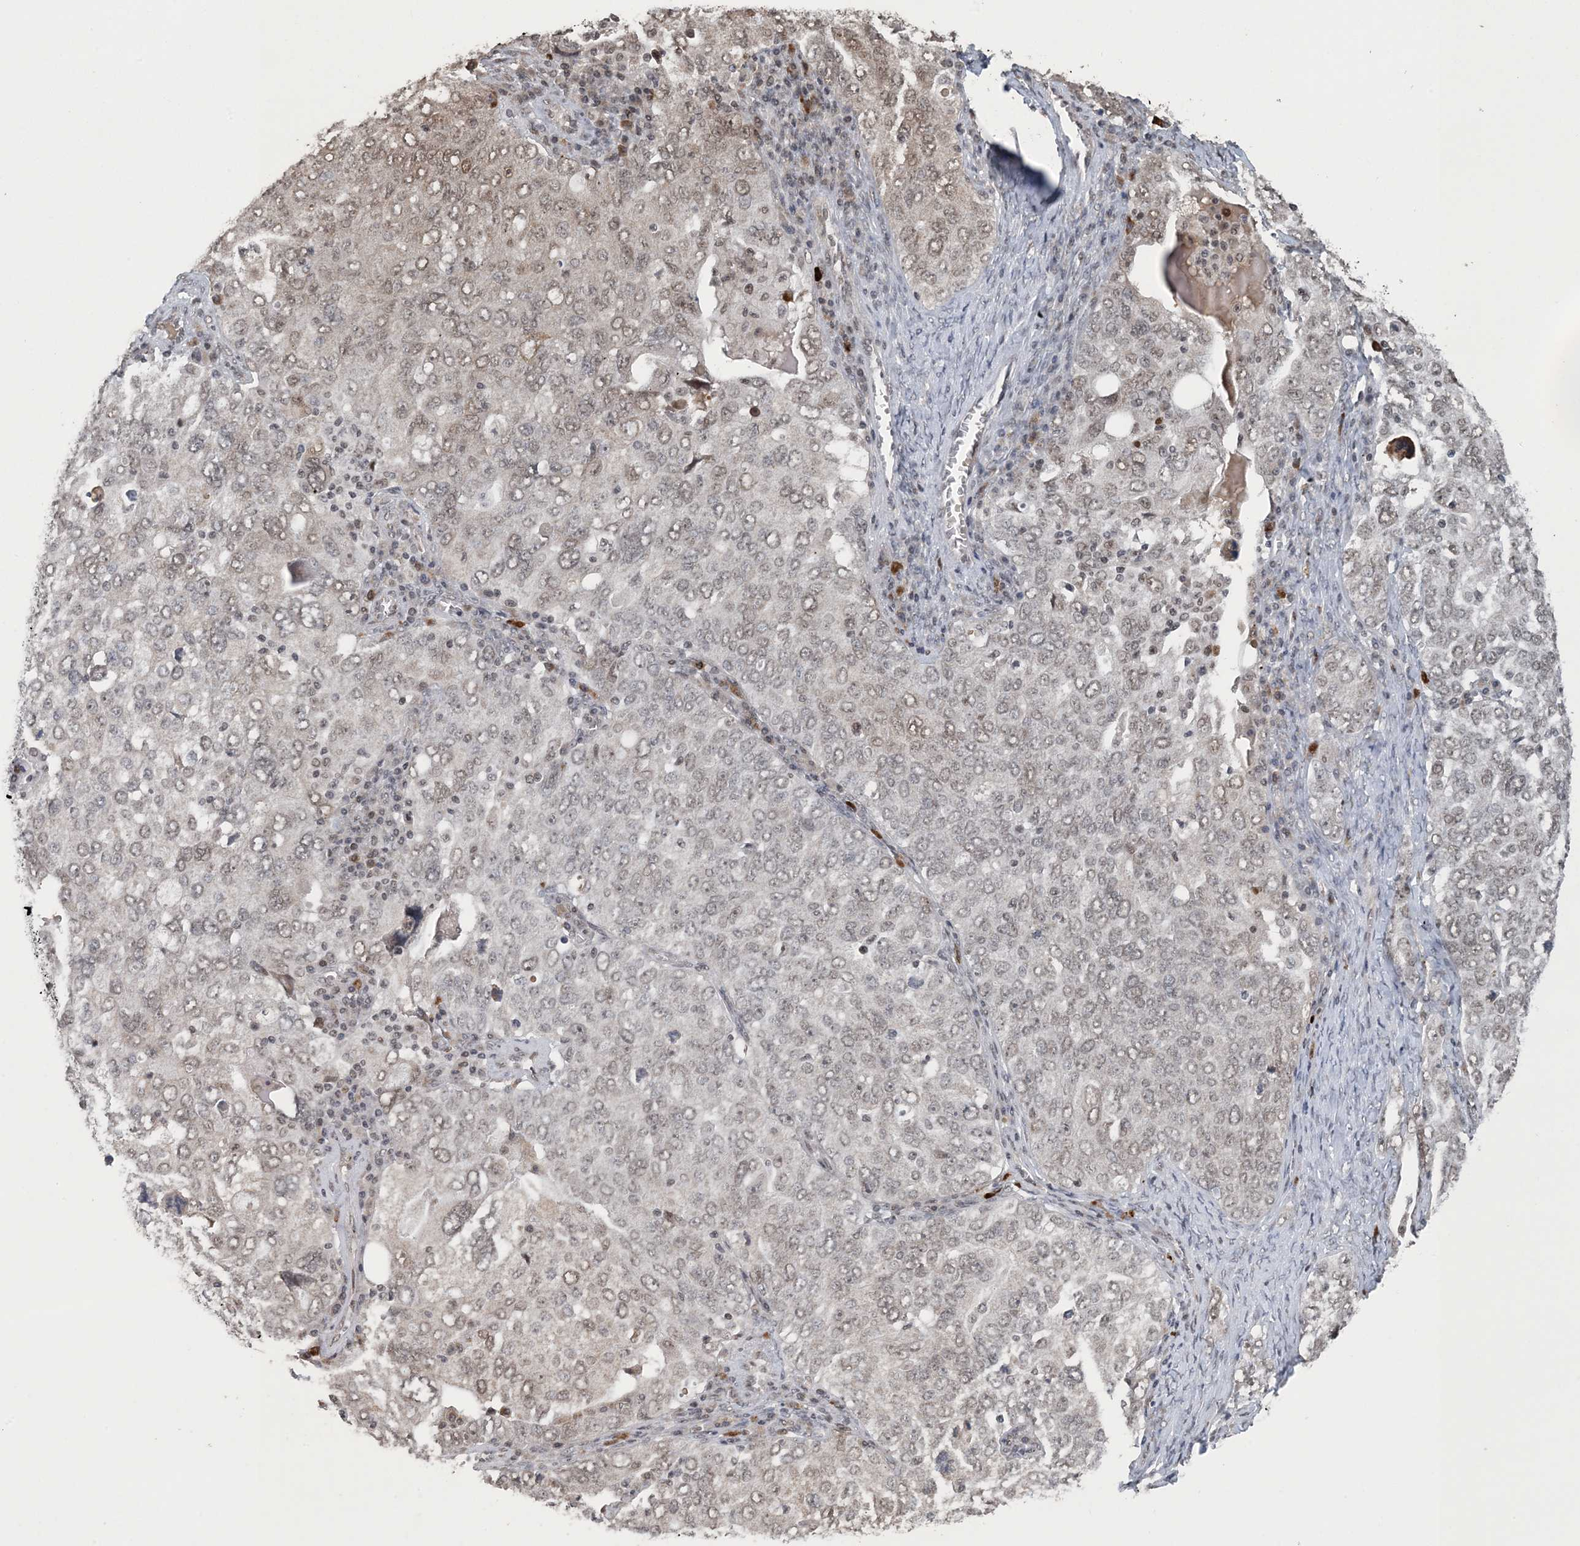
{"staining": {"intensity": "weak", "quantity": "<25%", "location": "nuclear"}, "tissue": "ovarian cancer", "cell_type": "Tumor cells", "image_type": "cancer", "snomed": [{"axis": "morphology", "description": "Carcinoma, endometroid"}, {"axis": "topography", "description": "Ovary"}], "caption": "DAB (3,3'-diaminobenzidine) immunohistochemical staining of ovarian cancer reveals no significant positivity in tumor cells.", "gene": "MBD2", "patient": {"sex": "female", "age": 62}}